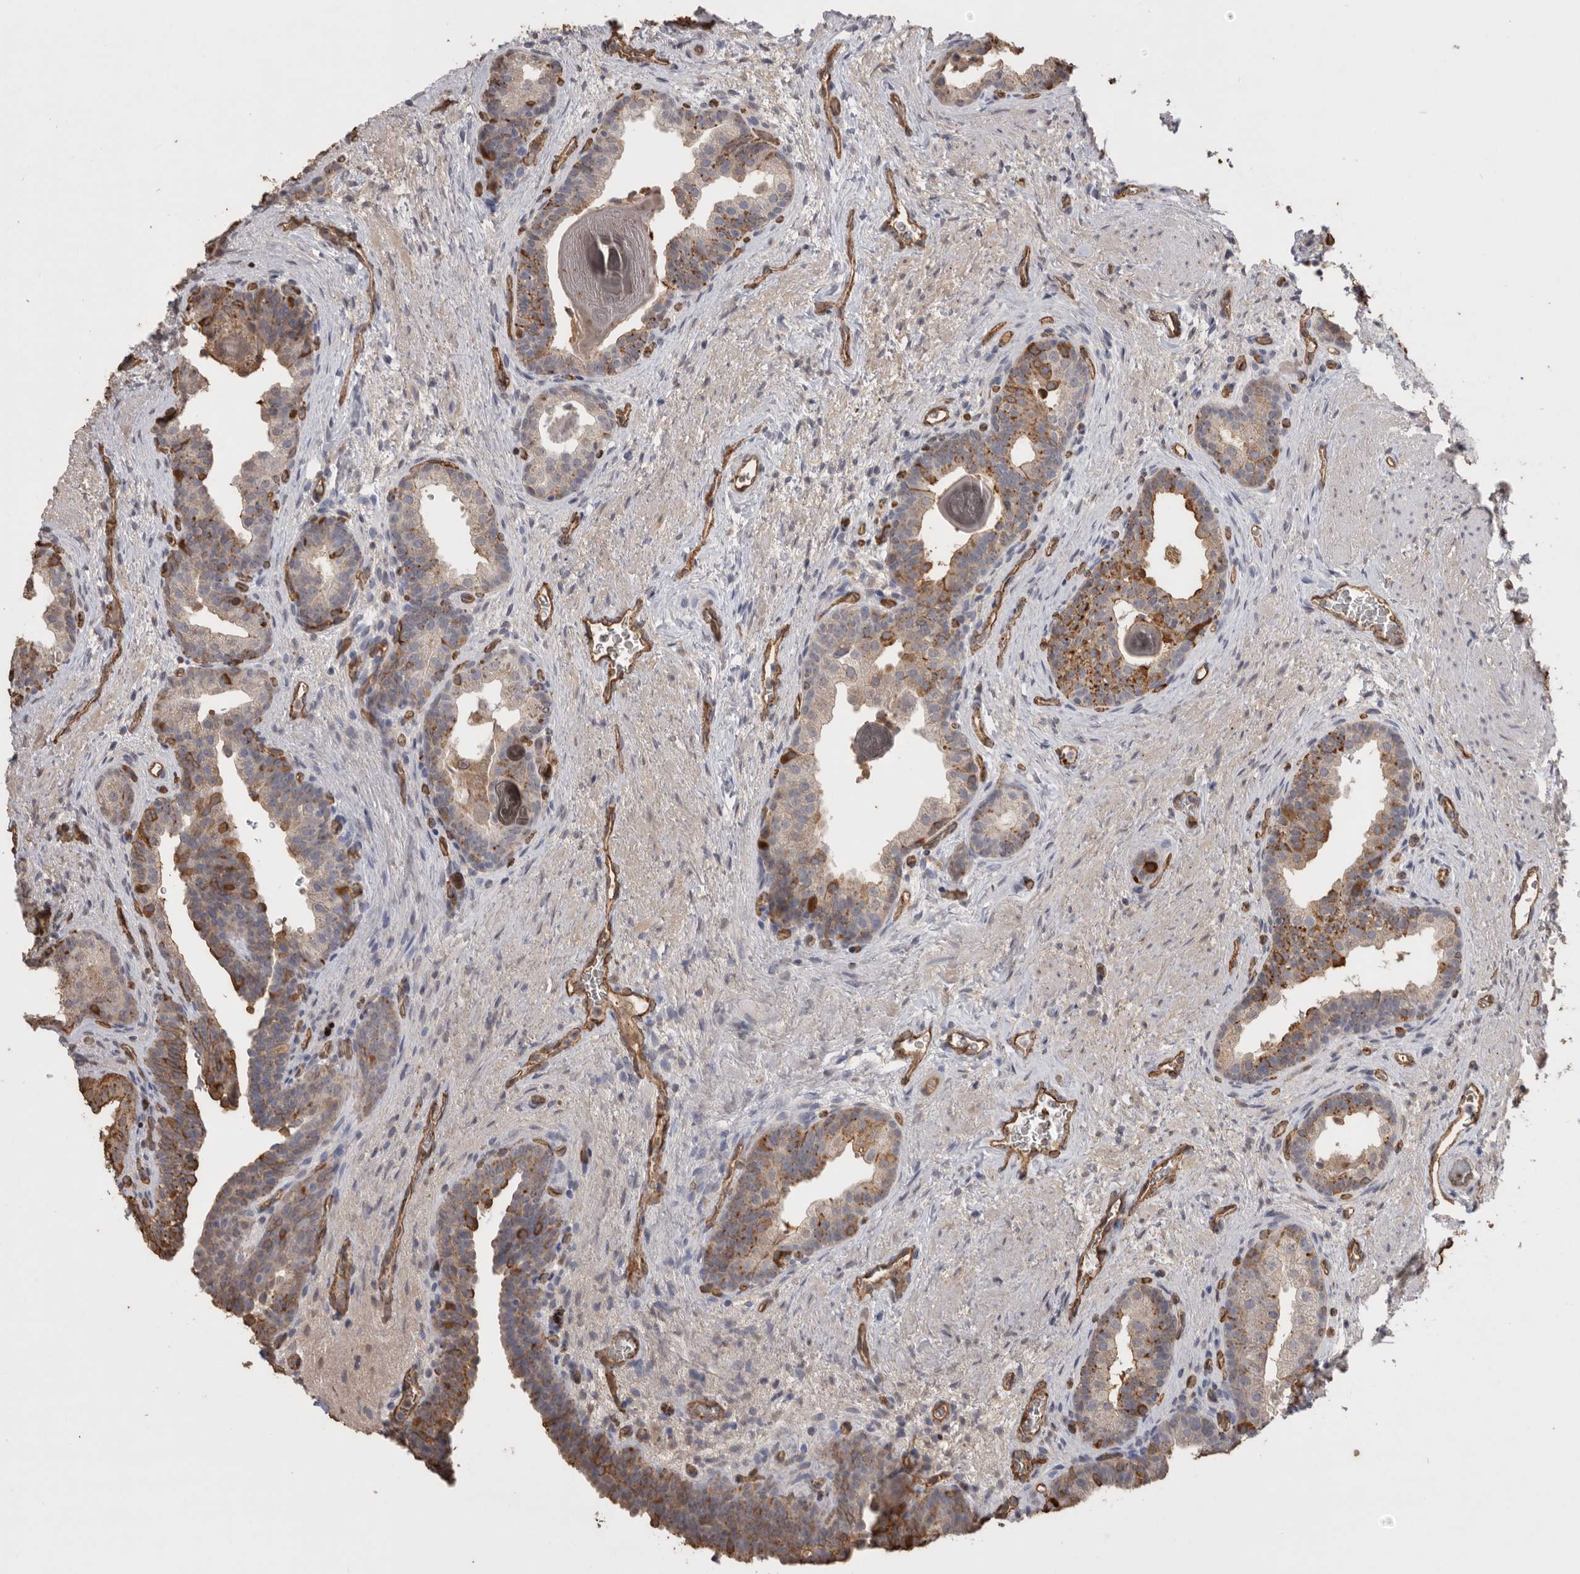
{"staining": {"intensity": "moderate", "quantity": "<25%", "location": "cytoplasmic/membranous"}, "tissue": "prostate", "cell_type": "Glandular cells", "image_type": "normal", "snomed": [{"axis": "morphology", "description": "Normal tissue, NOS"}, {"axis": "topography", "description": "Prostate"}], "caption": "Approximately <25% of glandular cells in unremarkable prostate show moderate cytoplasmic/membranous protein expression as visualized by brown immunohistochemical staining.", "gene": "IL27", "patient": {"sex": "male", "age": 48}}